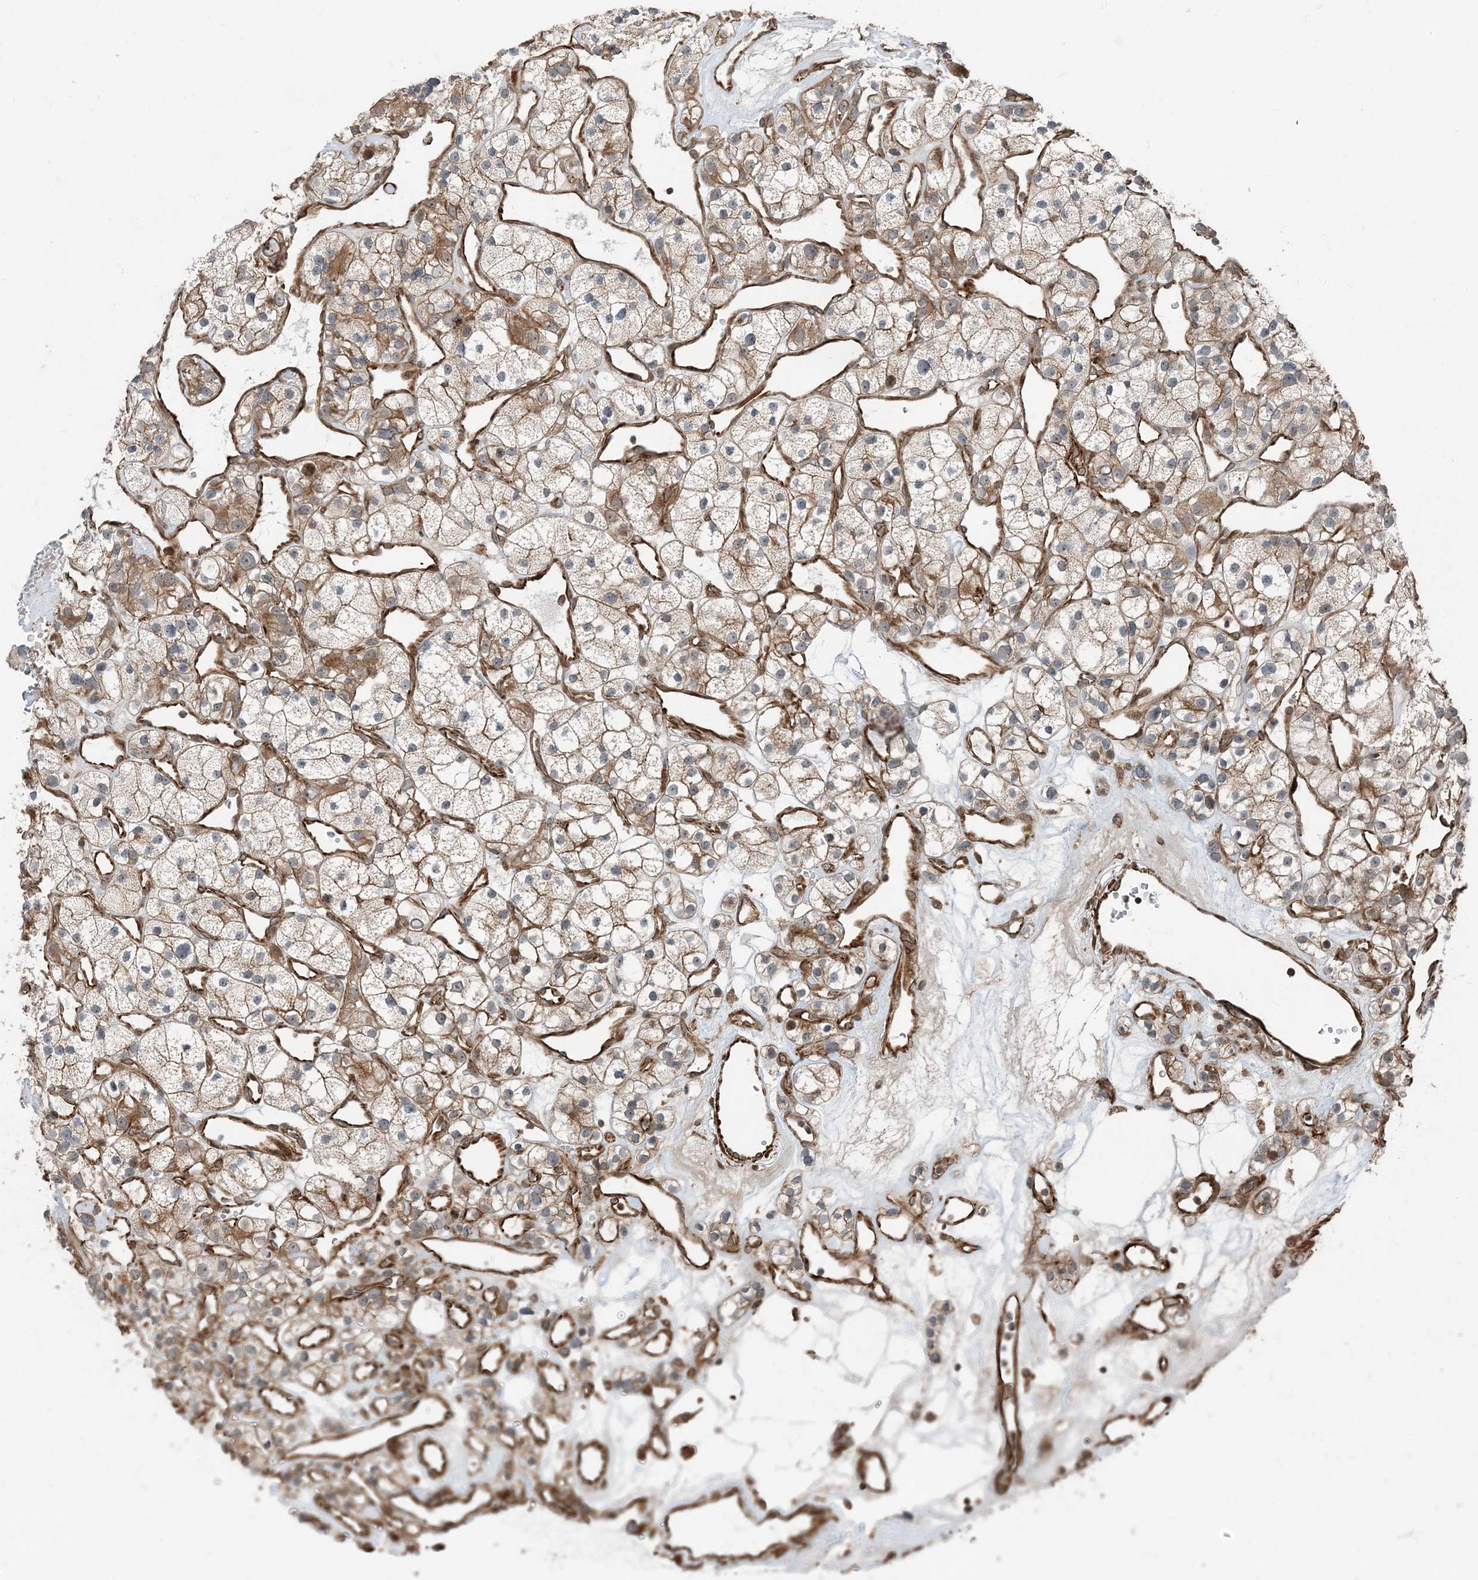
{"staining": {"intensity": "weak", "quantity": "25%-75%", "location": "cytoplasmic/membranous"}, "tissue": "renal cancer", "cell_type": "Tumor cells", "image_type": "cancer", "snomed": [{"axis": "morphology", "description": "Adenocarcinoma, NOS"}, {"axis": "topography", "description": "Kidney"}], "caption": "Protein staining exhibits weak cytoplasmic/membranous positivity in about 25%-75% of tumor cells in renal cancer.", "gene": "EDEM2", "patient": {"sex": "female", "age": 57}}